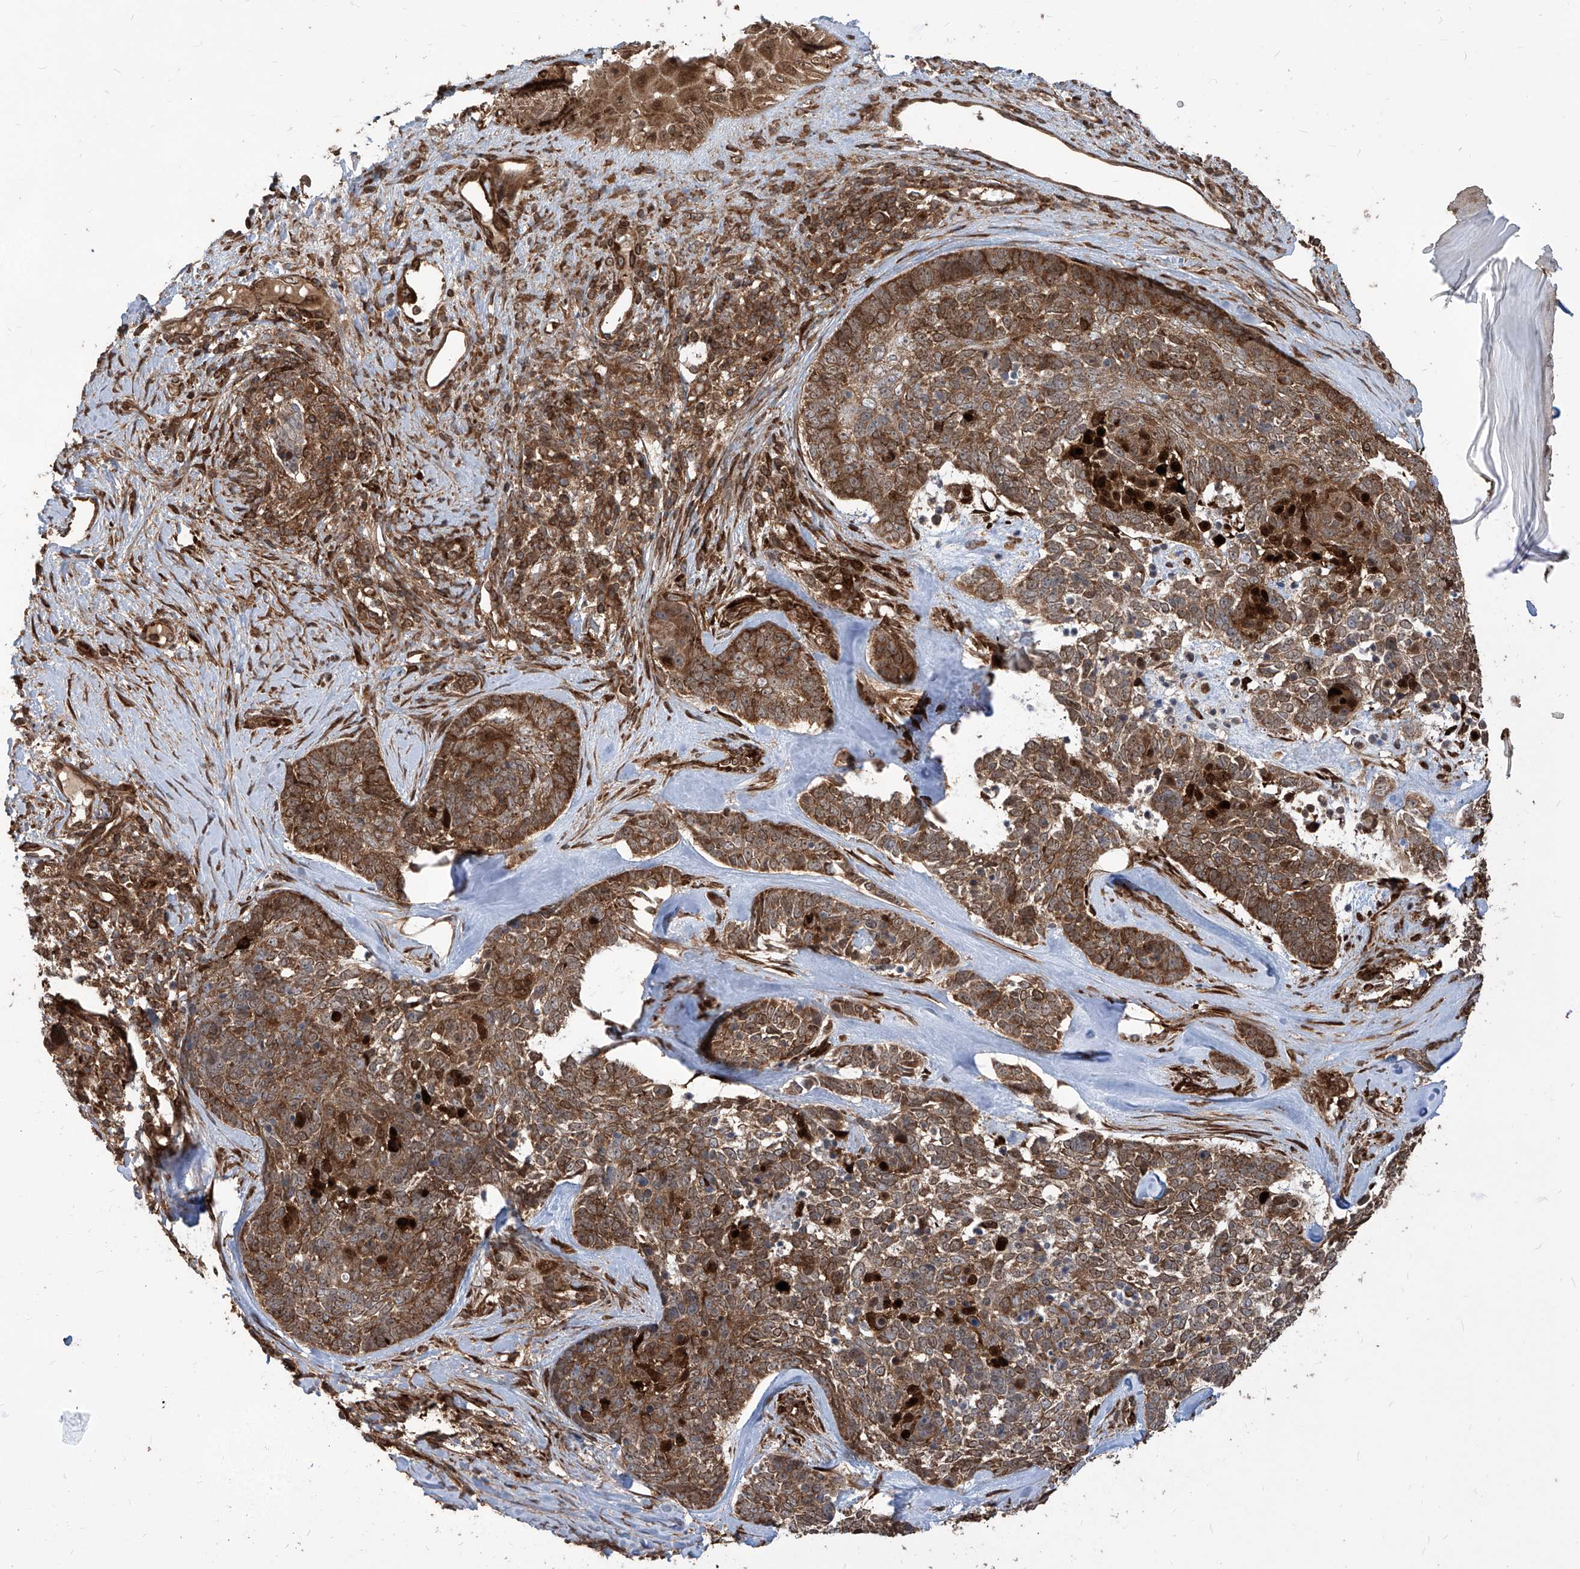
{"staining": {"intensity": "moderate", "quantity": ">75%", "location": "cytoplasmic/membranous"}, "tissue": "skin cancer", "cell_type": "Tumor cells", "image_type": "cancer", "snomed": [{"axis": "morphology", "description": "Basal cell carcinoma"}, {"axis": "topography", "description": "Skin"}], "caption": "Immunohistochemistry (IHC) micrograph of neoplastic tissue: human skin basal cell carcinoma stained using immunohistochemistry (IHC) reveals medium levels of moderate protein expression localized specifically in the cytoplasmic/membranous of tumor cells, appearing as a cytoplasmic/membranous brown color.", "gene": "MAGED2", "patient": {"sex": "female", "age": 81}}